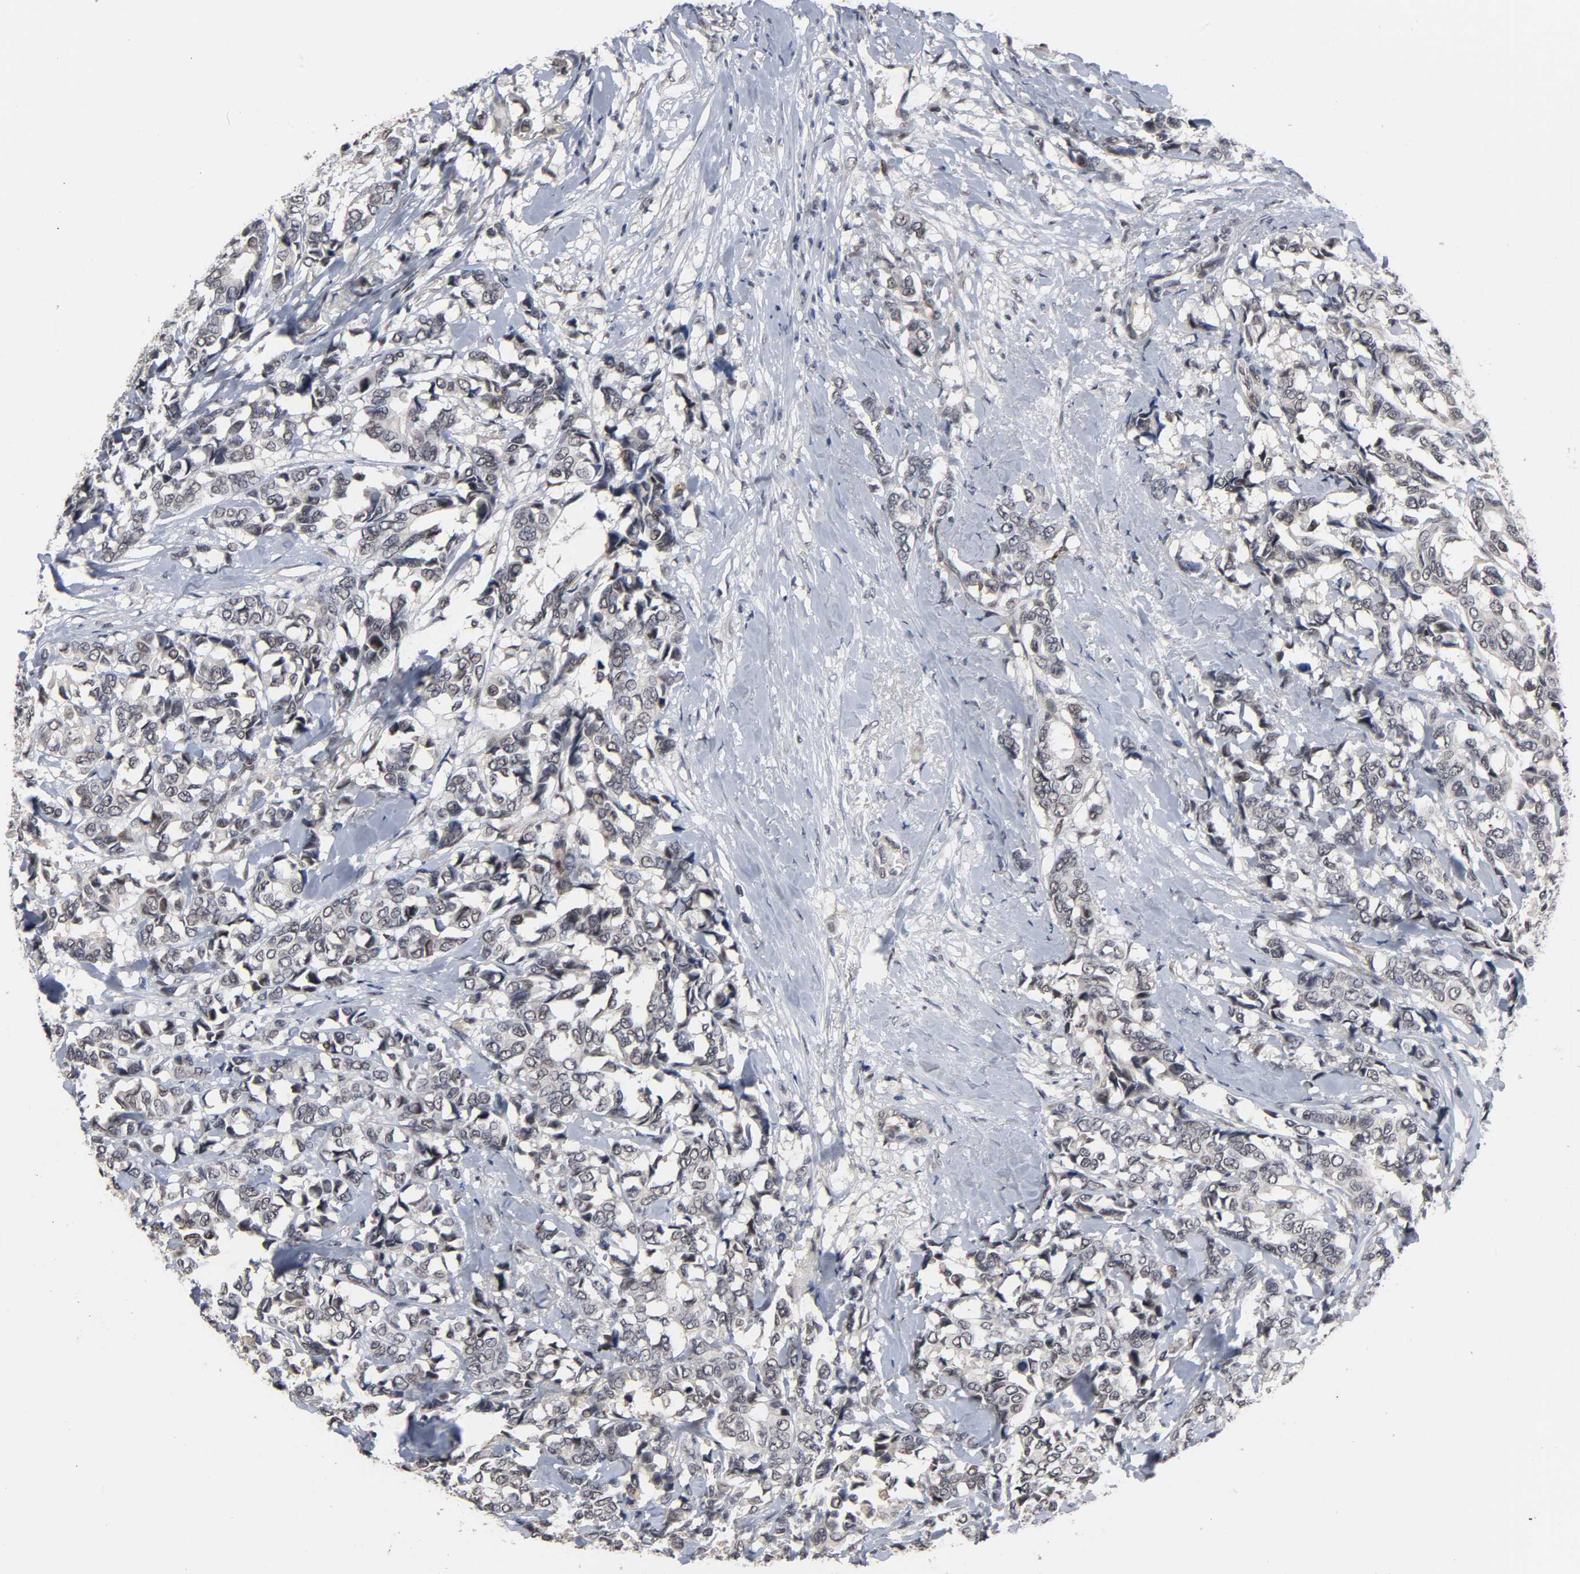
{"staining": {"intensity": "negative", "quantity": "none", "location": "none"}, "tissue": "breast cancer", "cell_type": "Tumor cells", "image_type": "cancer", "snomed": [{"axis": "morphology", "description": "Duct carcinoma"}, {"axis": "topography", "description": "Breast"}], "caption": "High power microscopy micrograph of an immunohistochemistry photomicrograph of breast cancer (infiltrating ductal carcinoma), revealing no significant positivity in tumor cells. (DAB (3,3'-diaminobenzidine) IHC visualized using brightfield microscopy, high magnification).", "gene": "RTL5", "patient": {"sex": "female", "age": 87}}